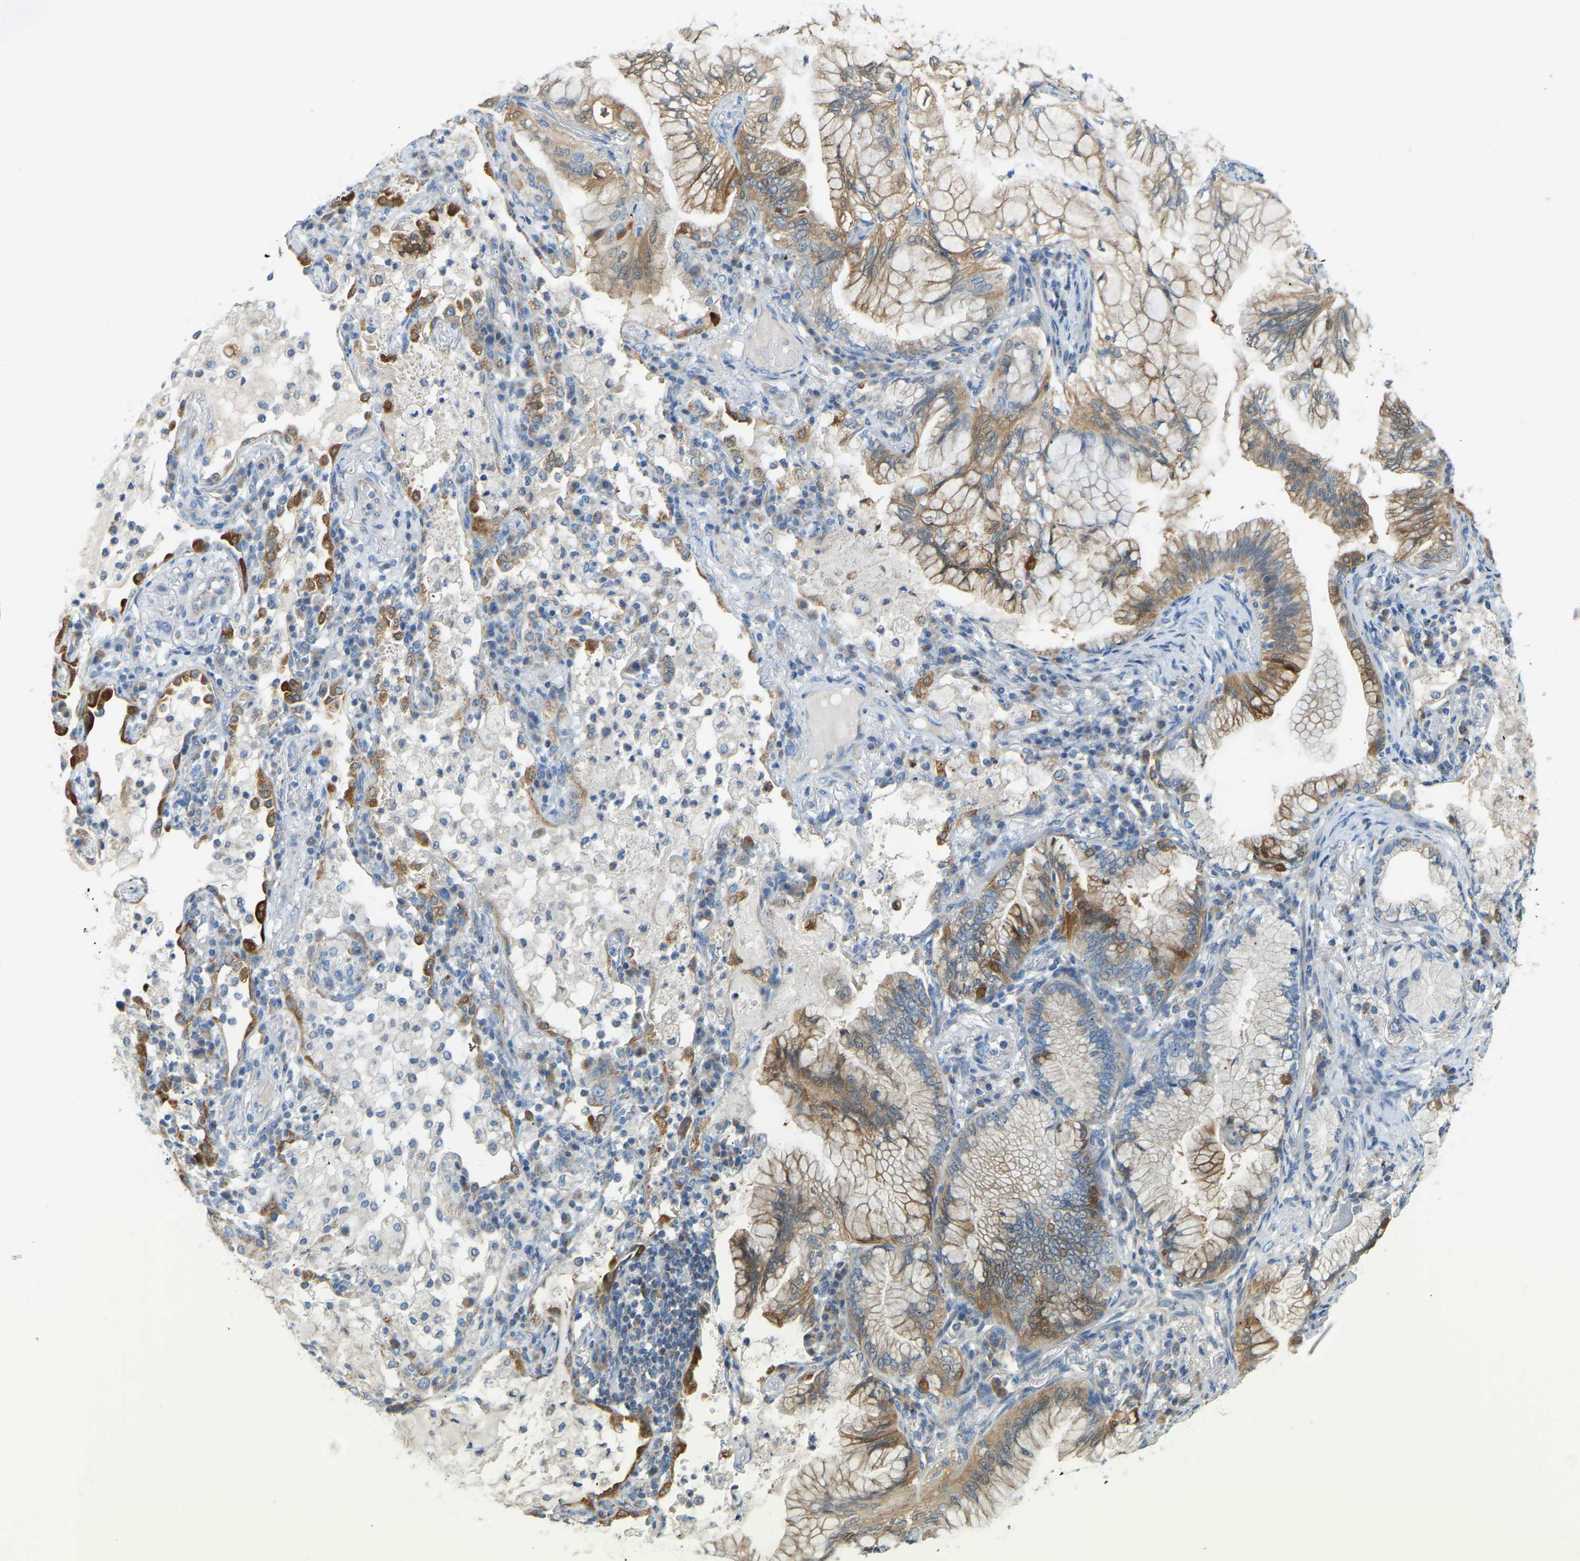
{"staining": {"intensity": "moderate", "quantity": "25%-75%", "location": "cytoplasmic/membranous"}, "tissue": "lung cancer", "cell_type": "Tumor cells", "image_type": "cancer", "snomed": [{"axis": "morphology", "description": "Adenocarcinoma, NOS"}, {"axis": "topography", "description": "Lung"}], "caption": "IHC of lung cancer shows medium levels of moderate cytoplasmic/membranous expression in approximately 25%-75% of tumor cells.", "gene": "GDA", "patient": {"sex": "female", "age": 70}}